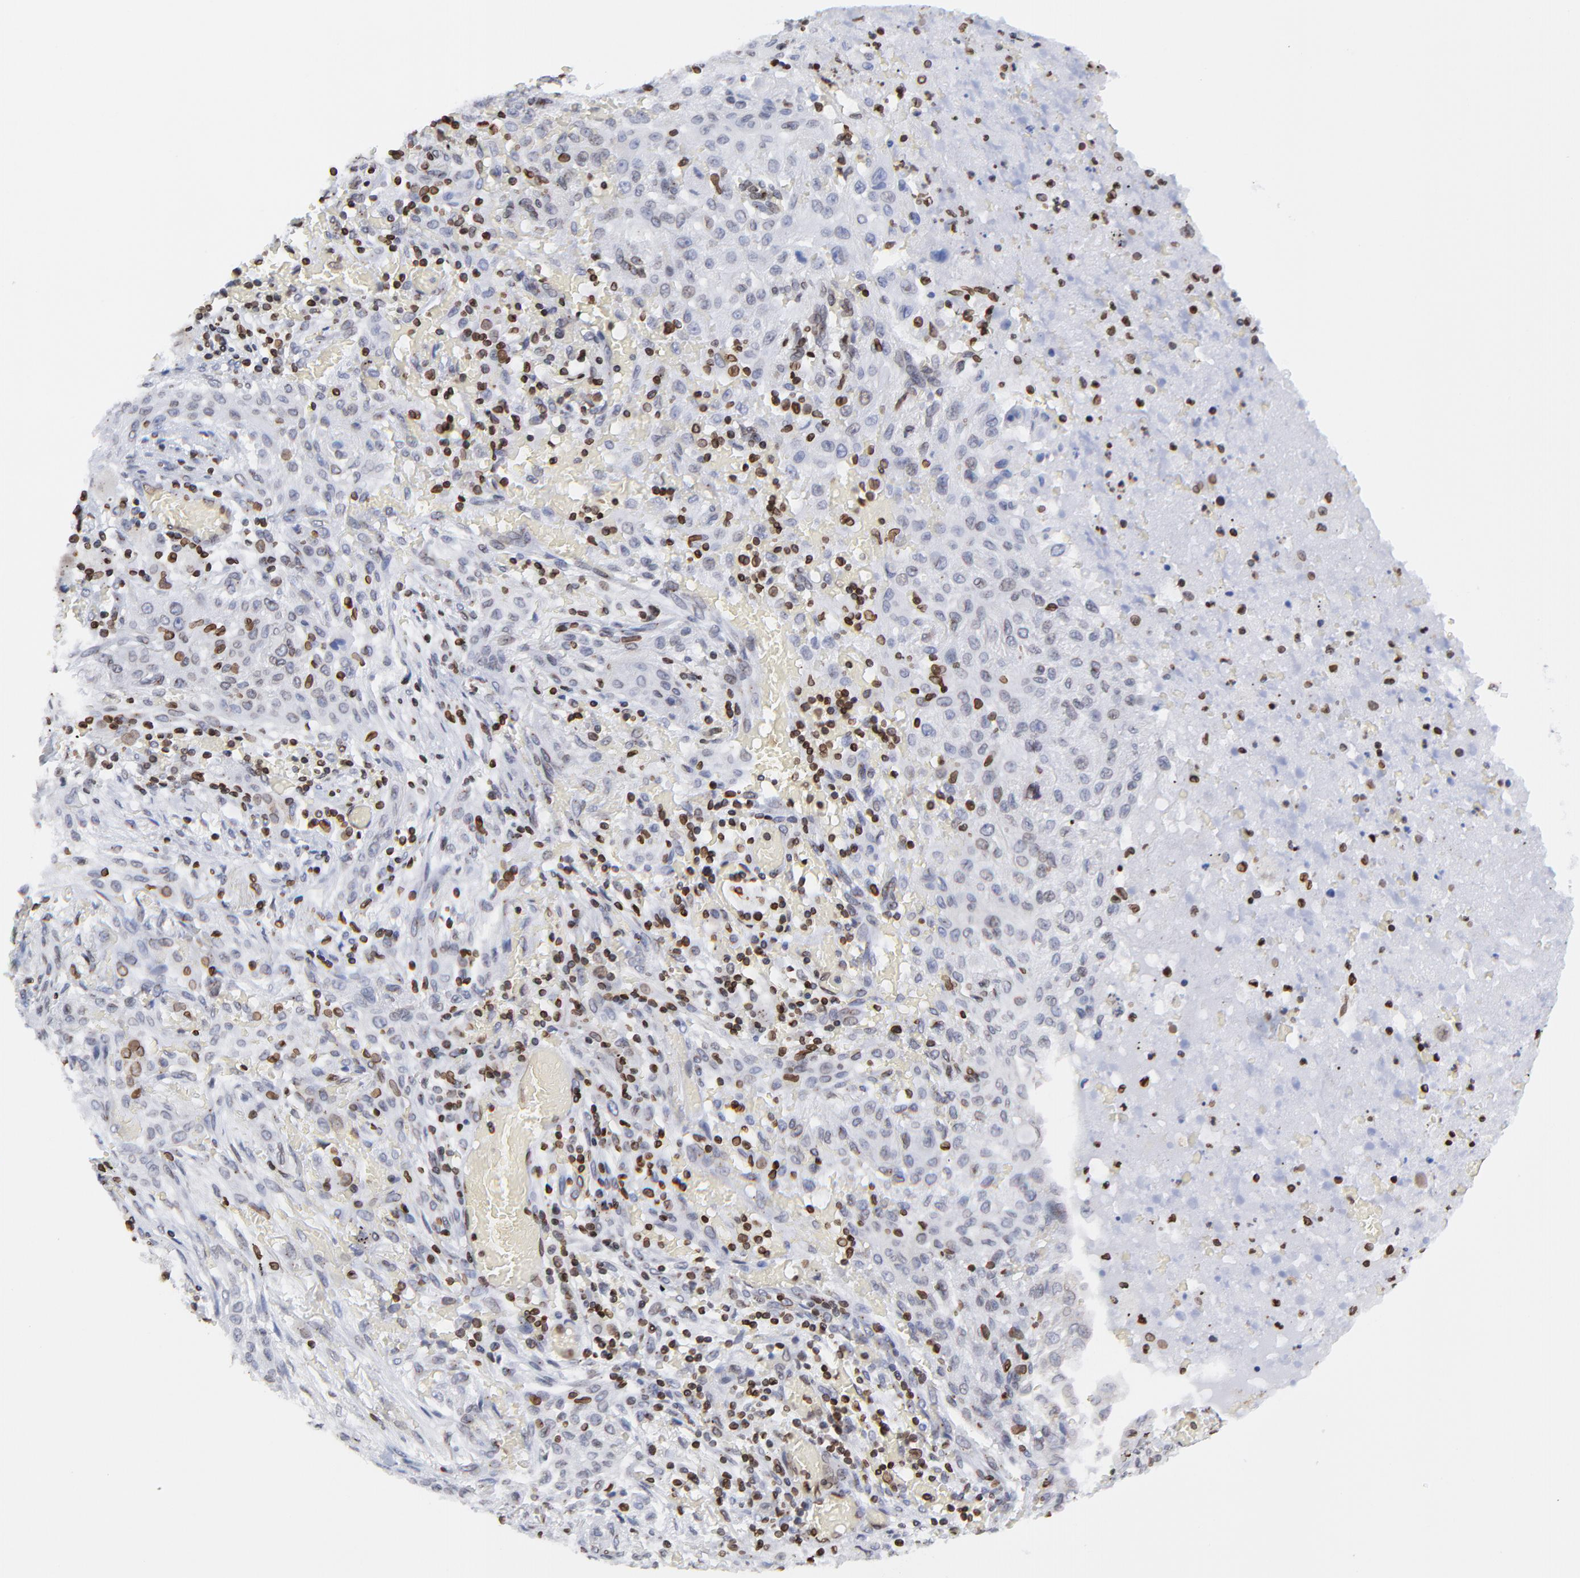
{"staining": {"intensity": "weak", "quantity": "<25%", "location": "cytoplasmic/membranous,nuclear"}, "tissue": "lung cancer", "cell_type": "Tumor cells", "image_type": "cancer", "snomed": [{"axis": "morphology", "description": "Squamous cell carcinoma, NOS"}, {"axis": "topography", "description": "Lung"}], "caption": "A histopathology image of lung cancer (squamous cell carcinoma) stained for a protein displays no brown staining in tumor cells.", "gene": "THAP7", "patient": {"sex": "female", "age": 47}}